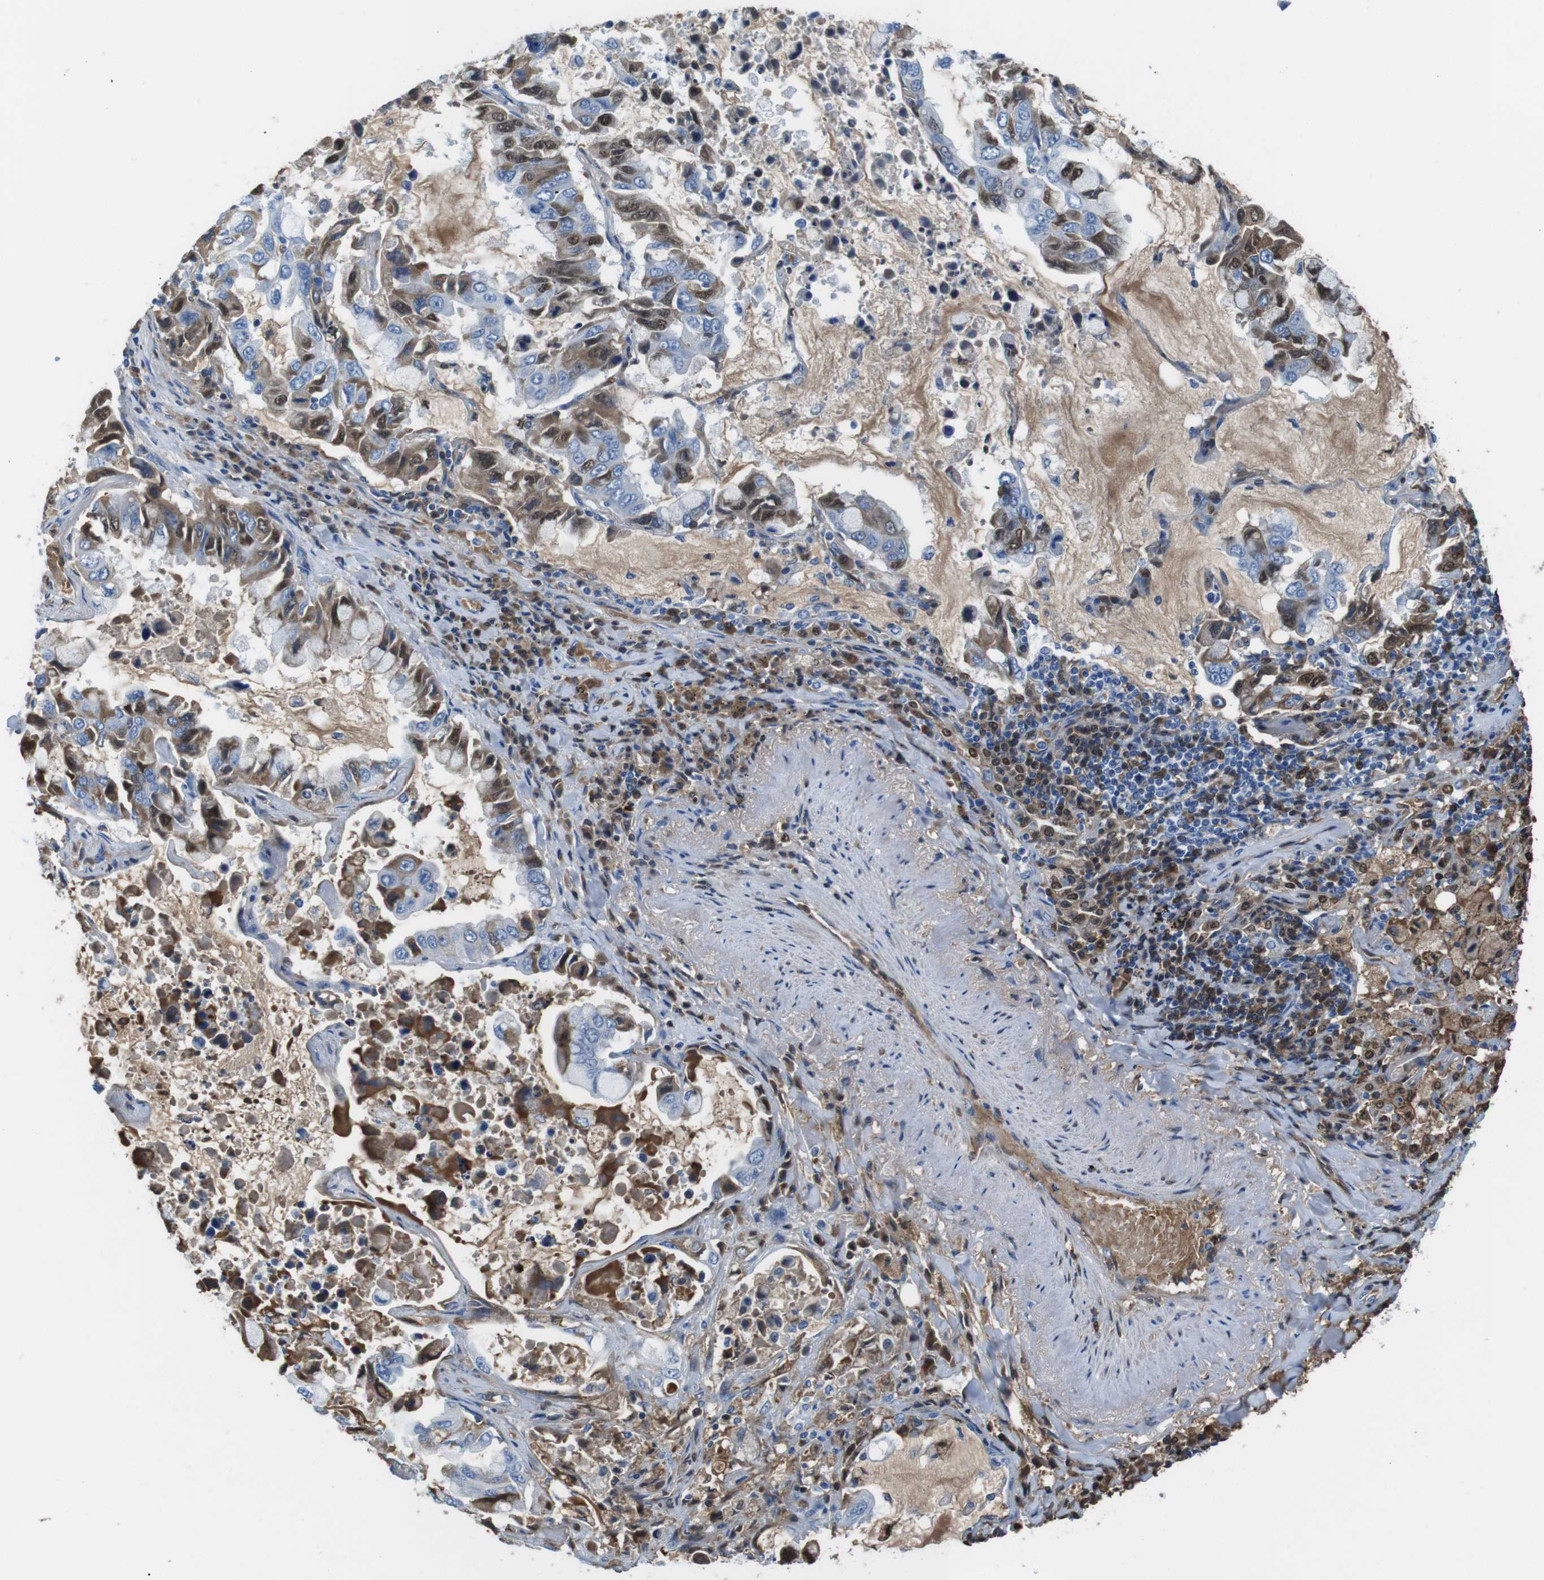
{"staining": {"intensity": "moderate", "quantity": "25%-75%", "location": "cytoplasmic/membranous,nuclear"}, "tissue": "lung cancer", "cell_type": "Tumor cells", "image_type": "cancer", "snomed": [{"axis": "morphology", "description": "Adenocarcinoma, NOS"}, {"axis": "topography", "description": "Lung"}], "caption": "Immunohistochemical staining of human lung cancer (adenocarcinoma) demonstrates medium levels of moderate cytoplasmic/membranous and nuclear positivity in approximately 25%-75% of tumor cells.", "gene": "TMPRSS15", "patient": {"sex": "male", "age": 64}}